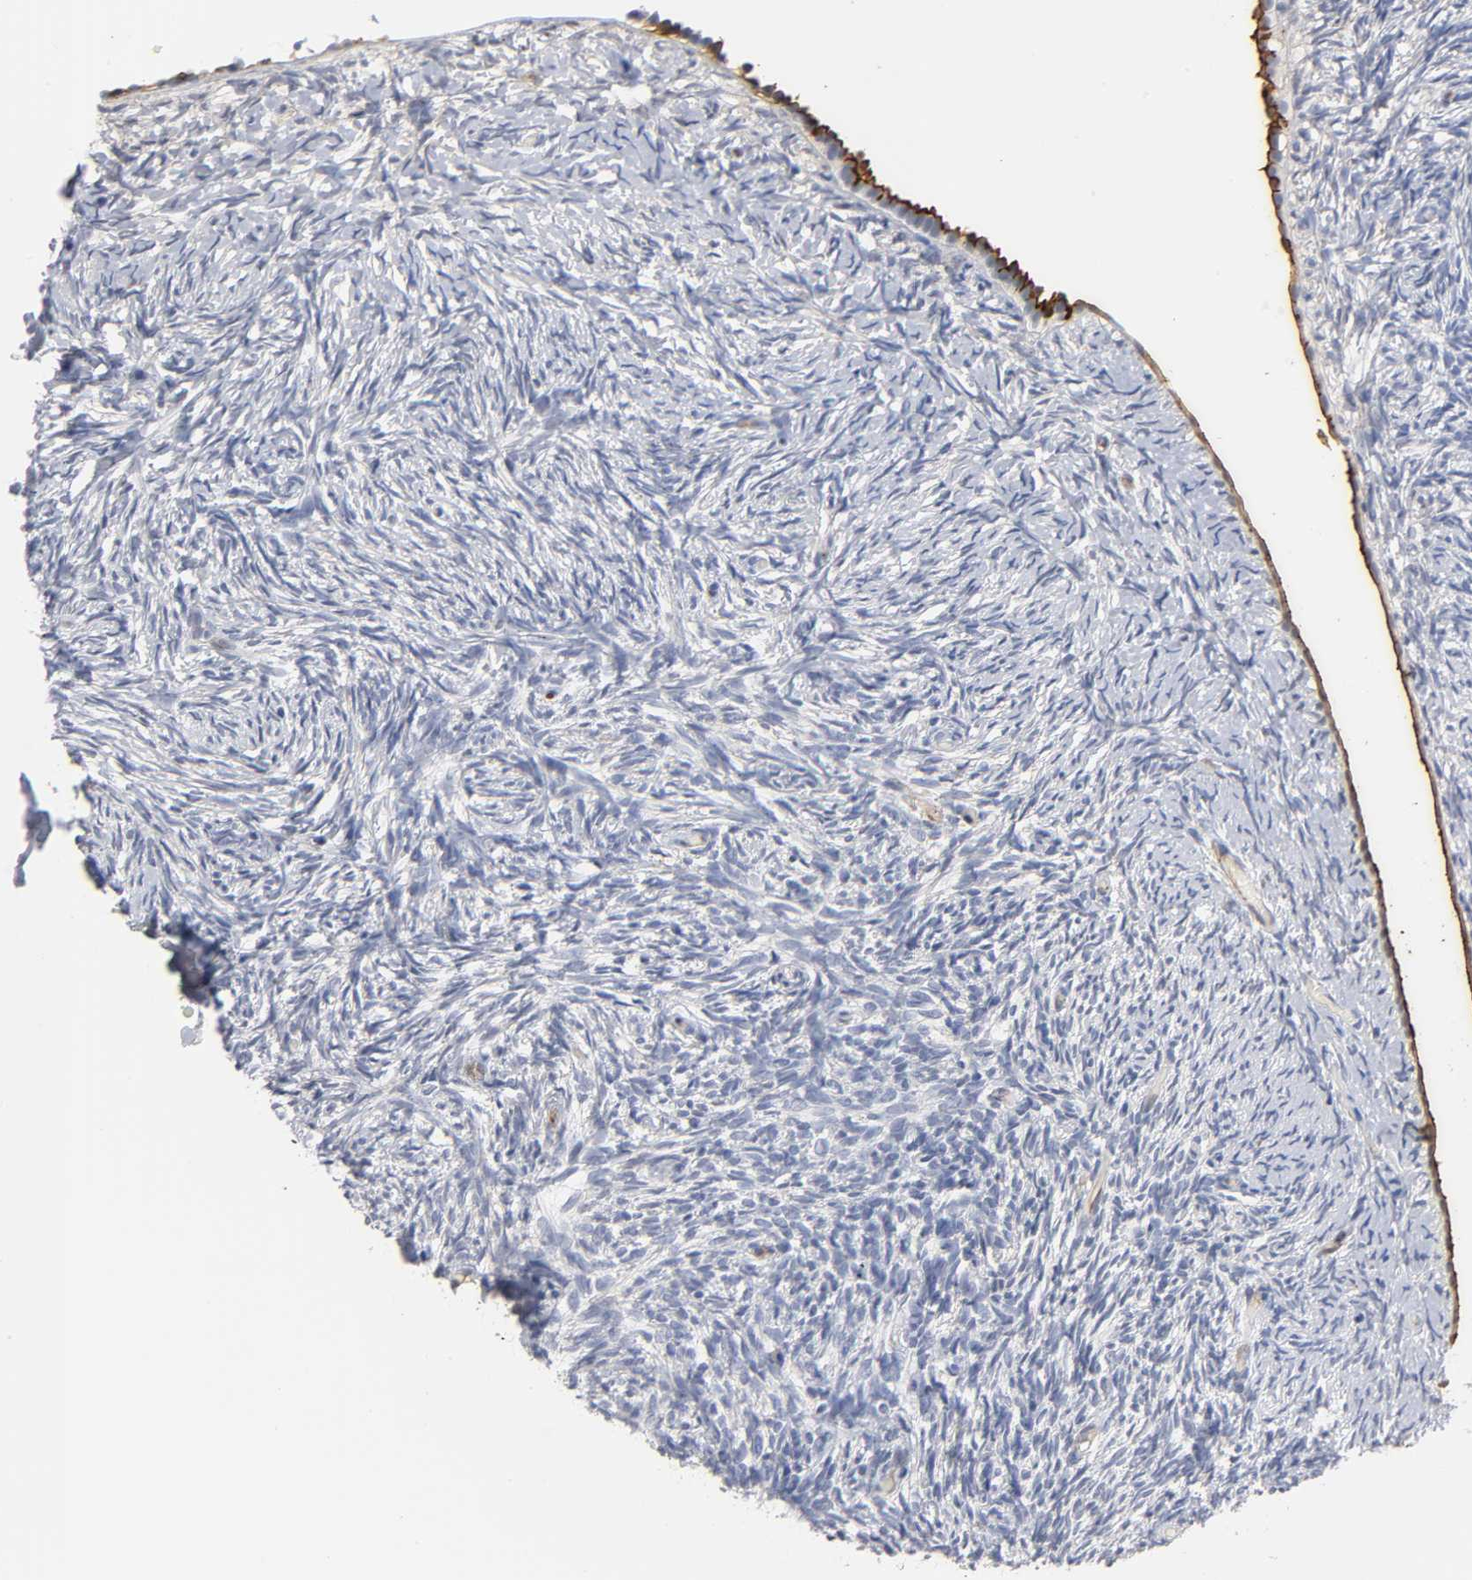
{"staining": {"intensity": "moderate", "quantity": "25%-75%", "location": "cytoplasmic/membranous"}, "tissue": "ovary", "cell_type": "Ovarian stroma cells", "image_type": "normal", "snomed": [{"axis": "morphology", "description": "Normal tissue, NOS"}, {"axis": "topography", "description": "Ovary"}], "caption": "Protein staining shows moderate cytoplasmic/membranous staining in approximately 25%-75% of ovarian stroma cells in normal ovary. (Stains: DAB (3,3'-diaminobenzidine) in brown, nuclei in blue, Microscopy: brightfield microscopy at high magnification).", "gene": "ICAM1", "patient": {"sex": "female", "age": 60}}